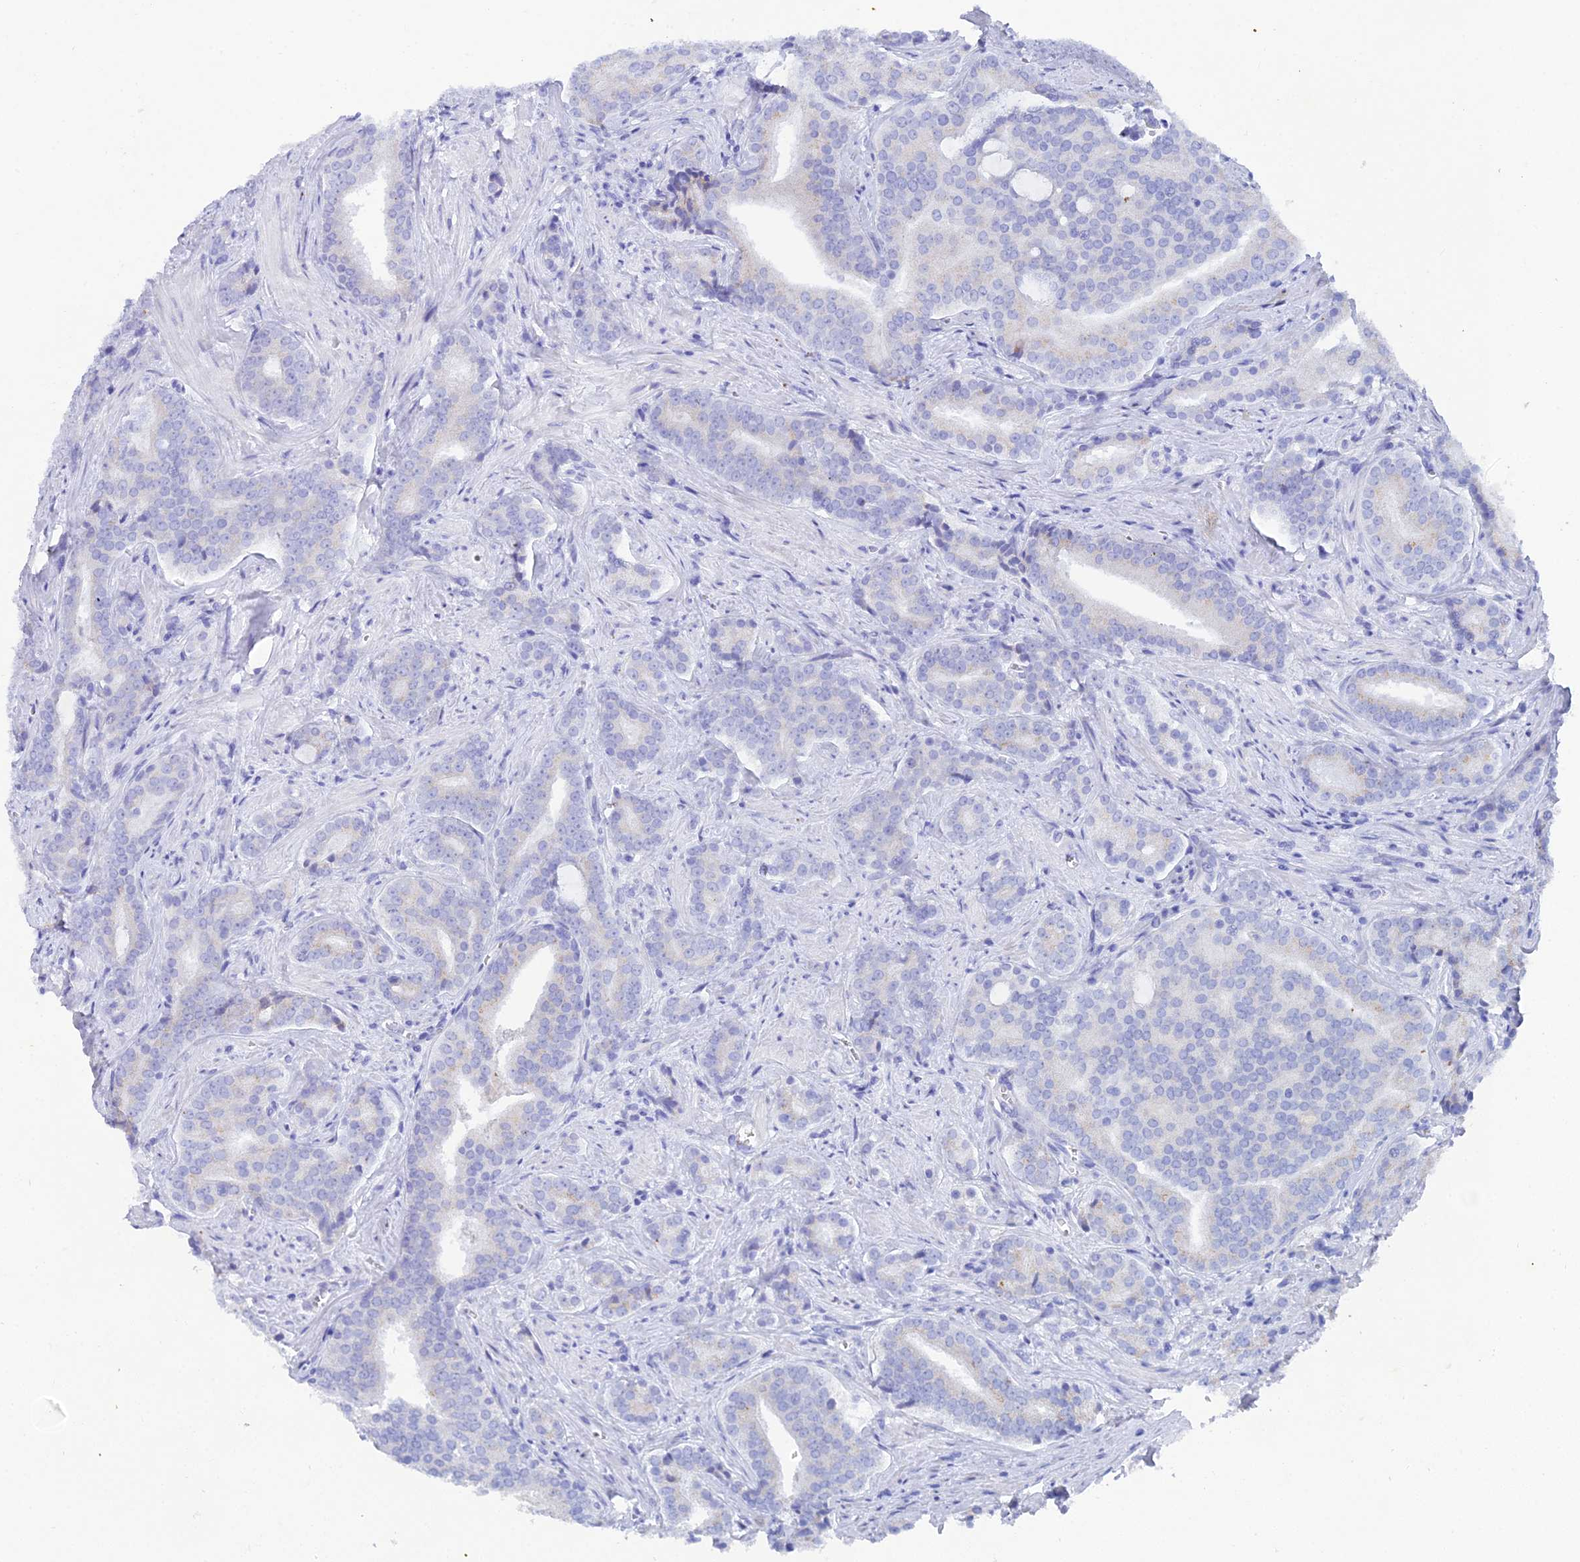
{"staining": {"intensity": "negative", "quantity": "none", "location": "none"}, "tissue": "prostate cancer", "cell_type": "Tumor cells", "image_type": "cancer", "snomed": [{"axis": "morphology", "description": "Adenocarcinoma, High grade"}, {"axis": "topography", "description": "Prostate"}], "caption": "Human high-grade adenocarcinoma (prostate) stained for a protein using immunohistochemistry reveals no positivity in tumor cells.", "gene": "REG1A", "patient": {"sex": "male", "age": 55}}